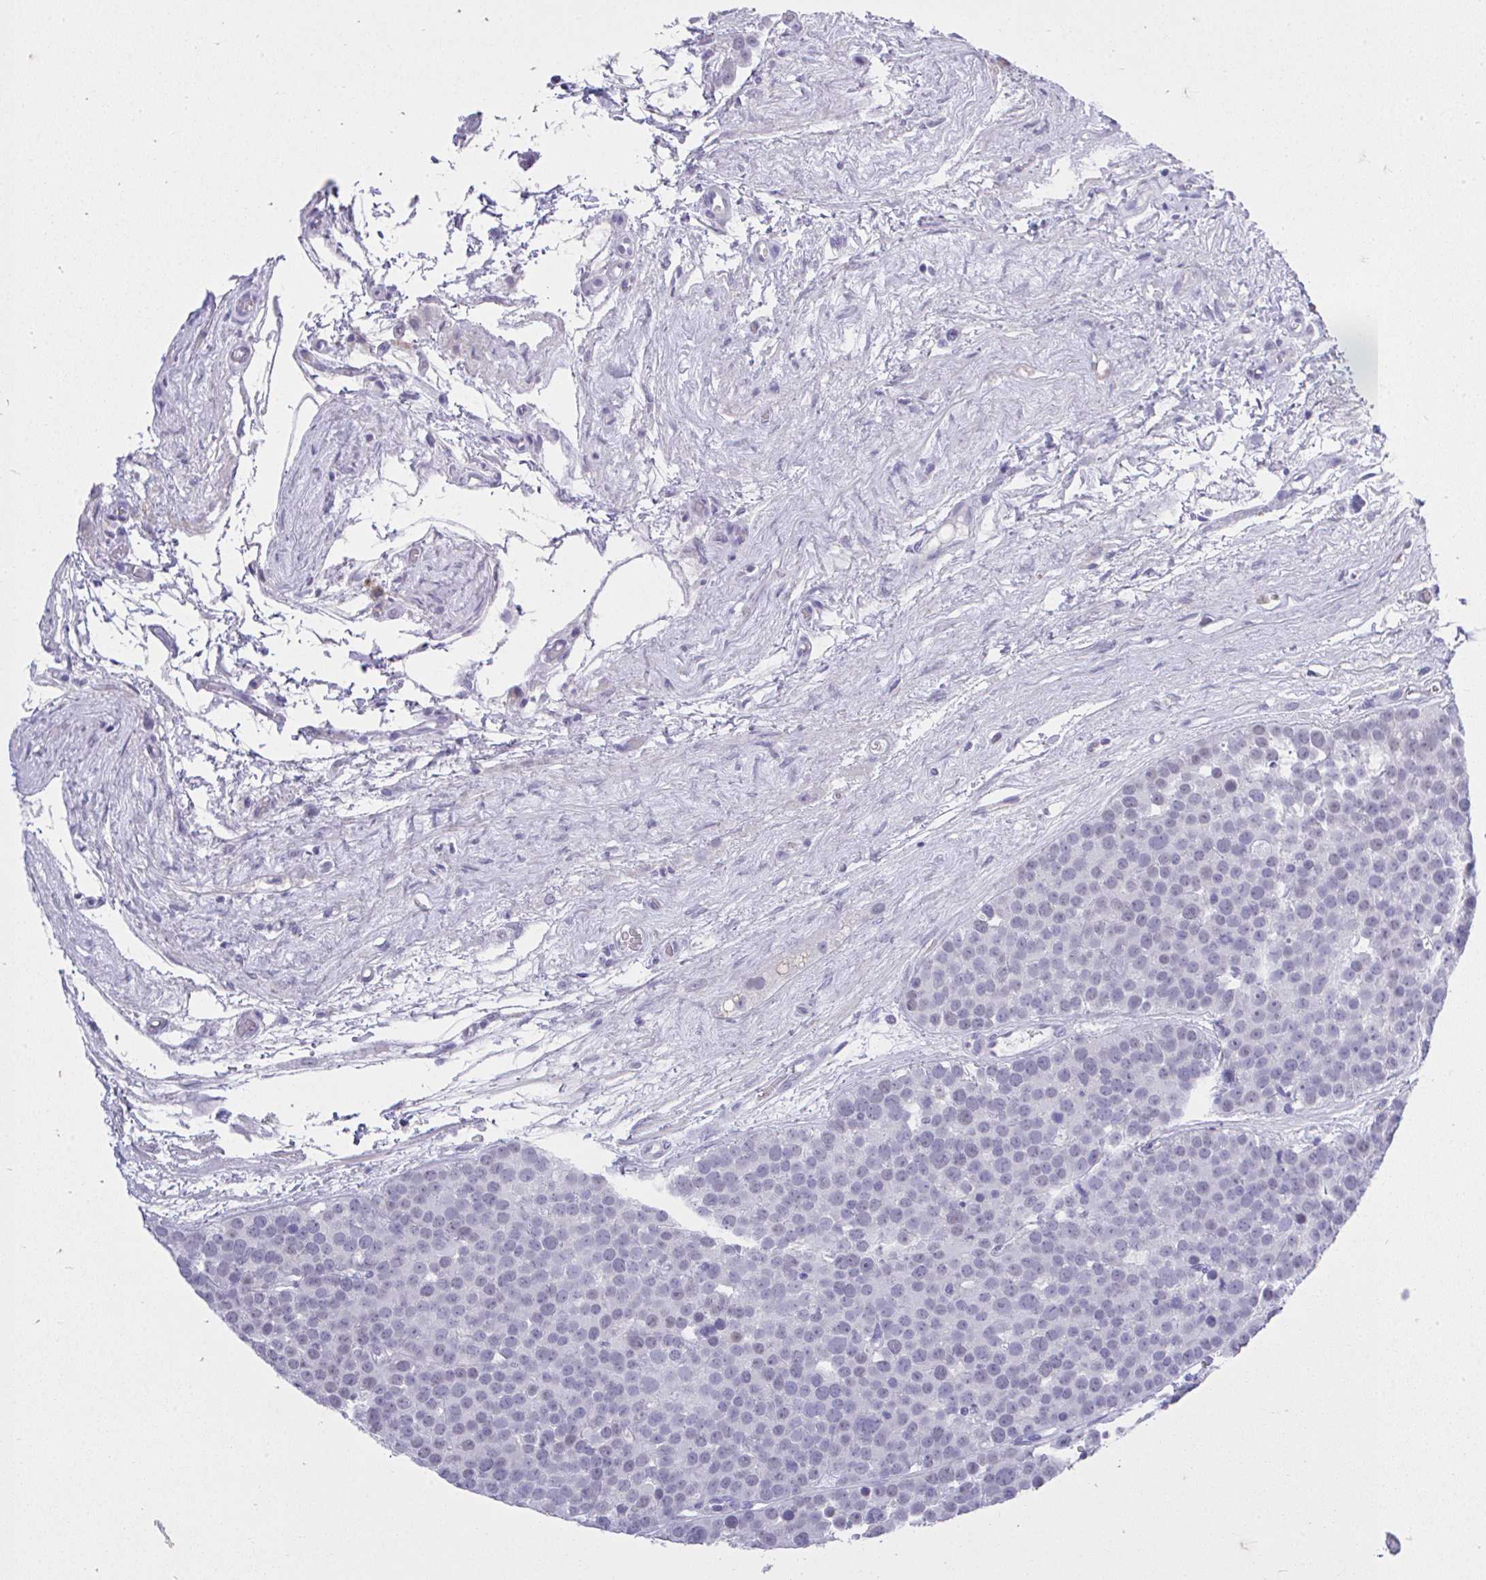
{"staining": {"intensity": "negative", "quantity": "none", "location": "none"}, "tissue": "testis cancer", "cell_type": "Tumor cells", "image_type": "cancer", "snomed": [{"axis": "morphology", "description": "Seminoma, NOS"}, {"axis": "topography", "description": "Testis"}], "caption": "Tumor cells show no significant staining in seminoma (testis).", "gene": "MS4A12", "patient": {"sex": "male", "age": 71}}